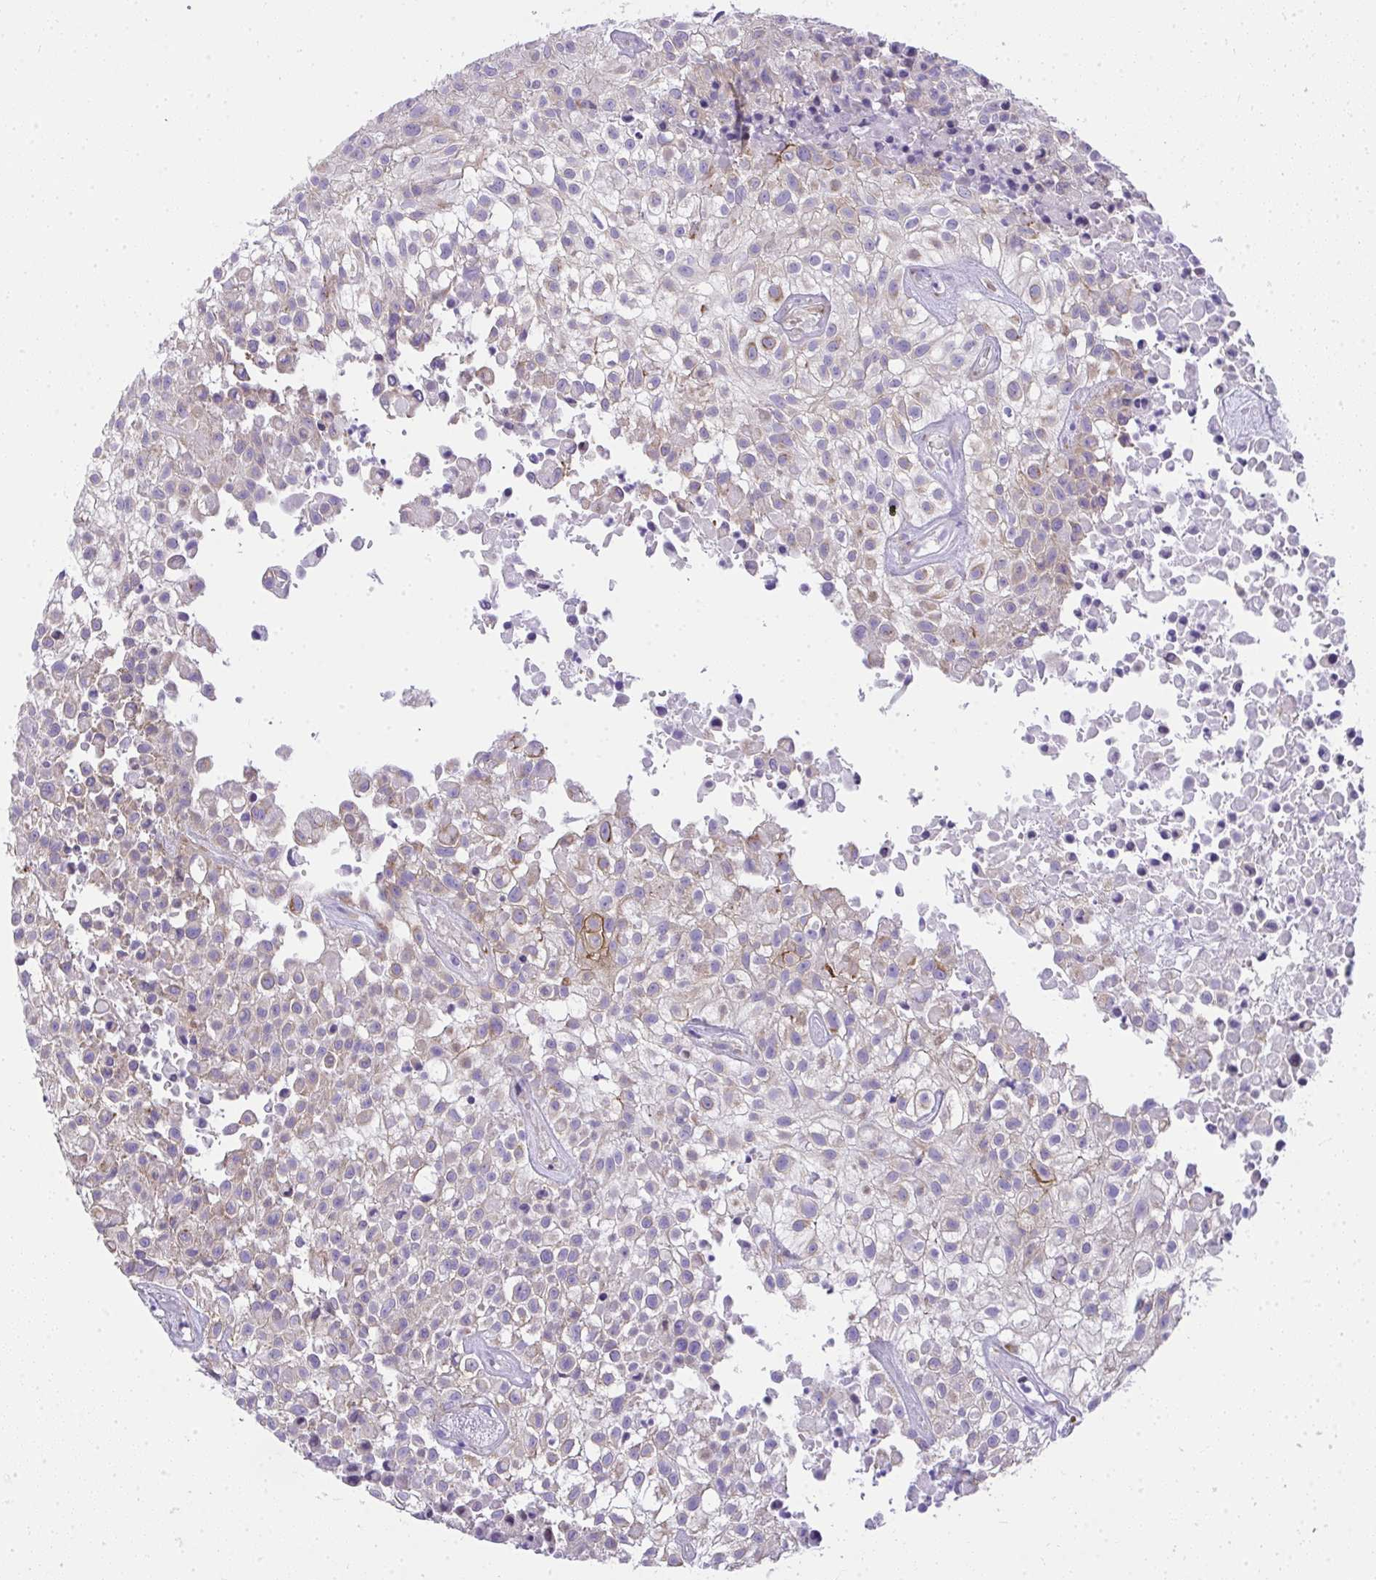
{"staining": {"intensity": "weak", "quantity": "<25%", "location": "cytoplasmic/membranous"}, "tissue": "urothelial cancer", "cell_type": "Tumor cells", "image_type": "cancer", "snomed": [{"axis": "morphology", "description": "Urothelial carcinoma, High grade"}, {"axis": "topography", "description": "Urinary bladder"}], "caption": "Urothelial carcinoma (high-grade) was stained to show a protein in brown. There is no significant expression in tumor cells. The staining is performed using DAB (3,3'-diaminobenzidine) brown chromogen with nuclei counter-stained in using hematoxylin.", "gene": "ADRA2C", "patient": {"sex": "male", "age": 56}}